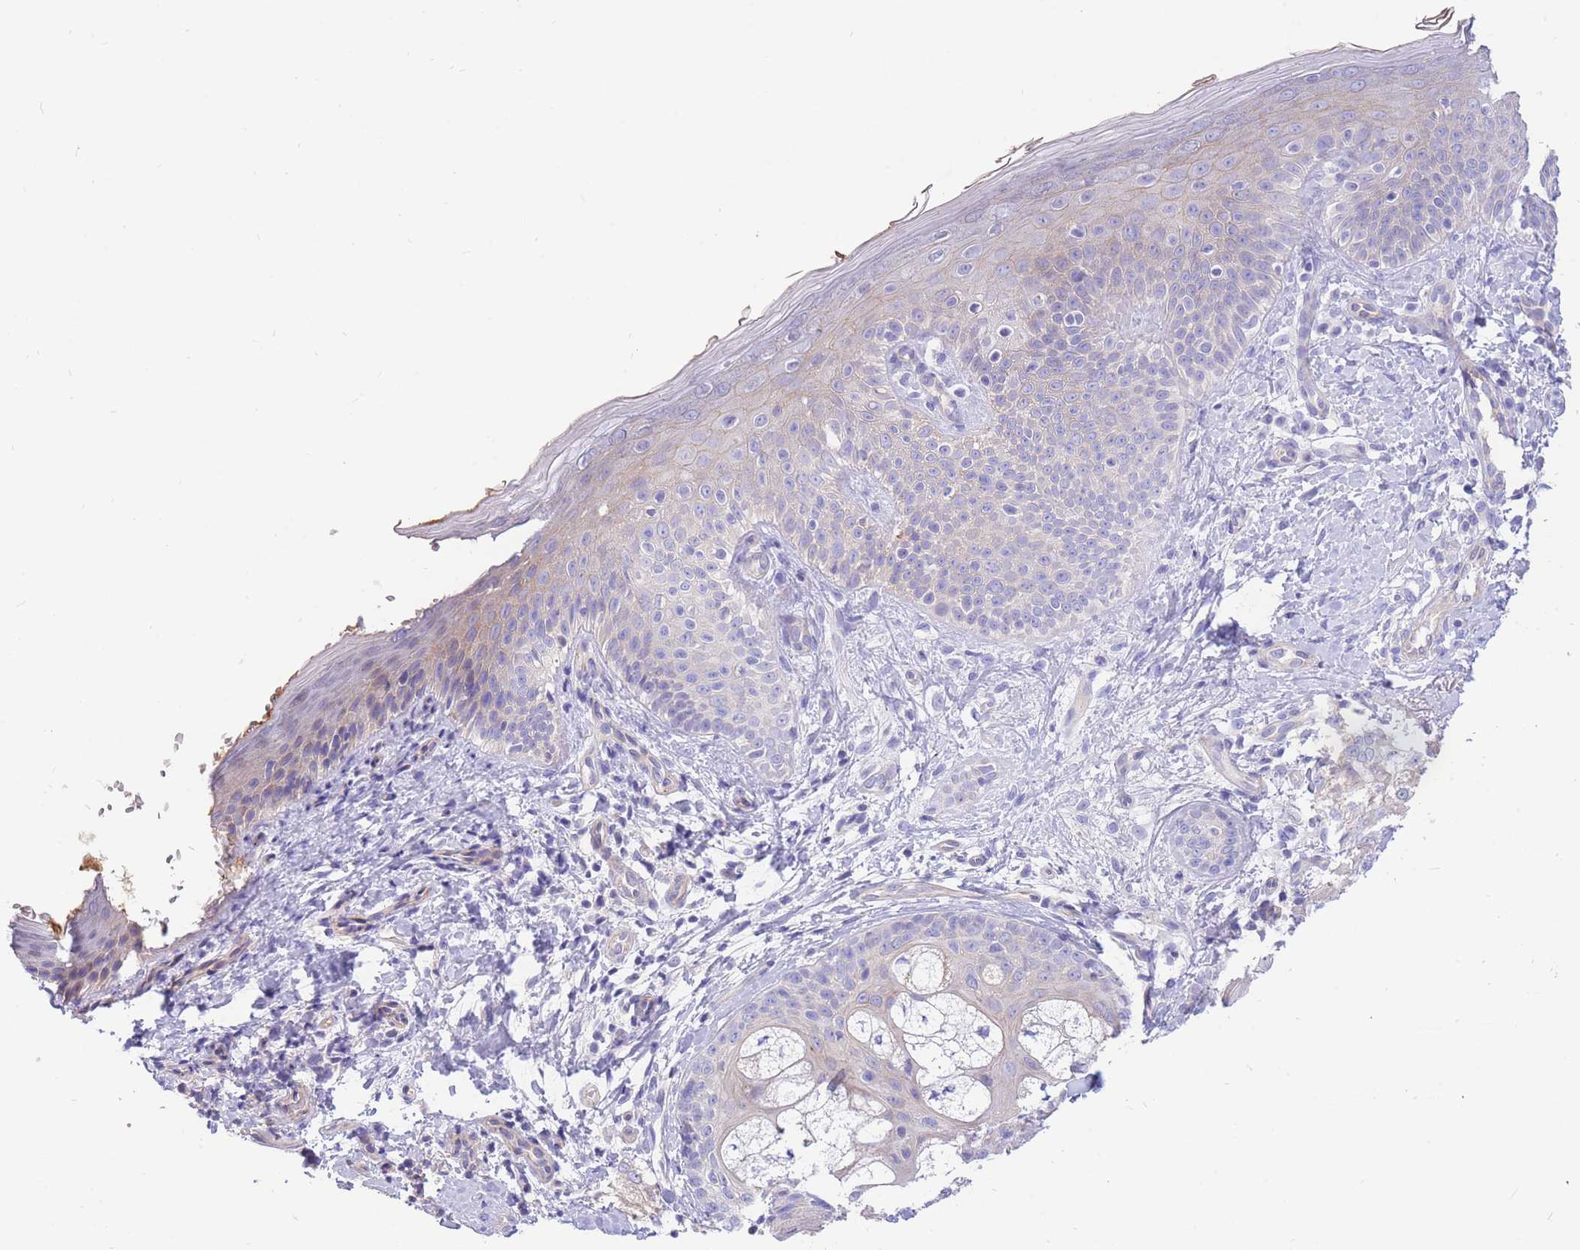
{"staining": {"intensity": "negative", "quantity": "none", "location": "none"}, "tissue": "skin", "cell_type": "Fibroblasts", "image_type": "normal", "snomed": [{"axis": "morphology", "description": "Normal tissue, NOS"}, {"axis": "topography", "description": "Skin"}], "caption": "Histopathology image shows no significant protein positivity in fibroblasts of unremarkable skin.", "gene": "SULT1A1", "patient": {"sex": "male", "age": 57}}